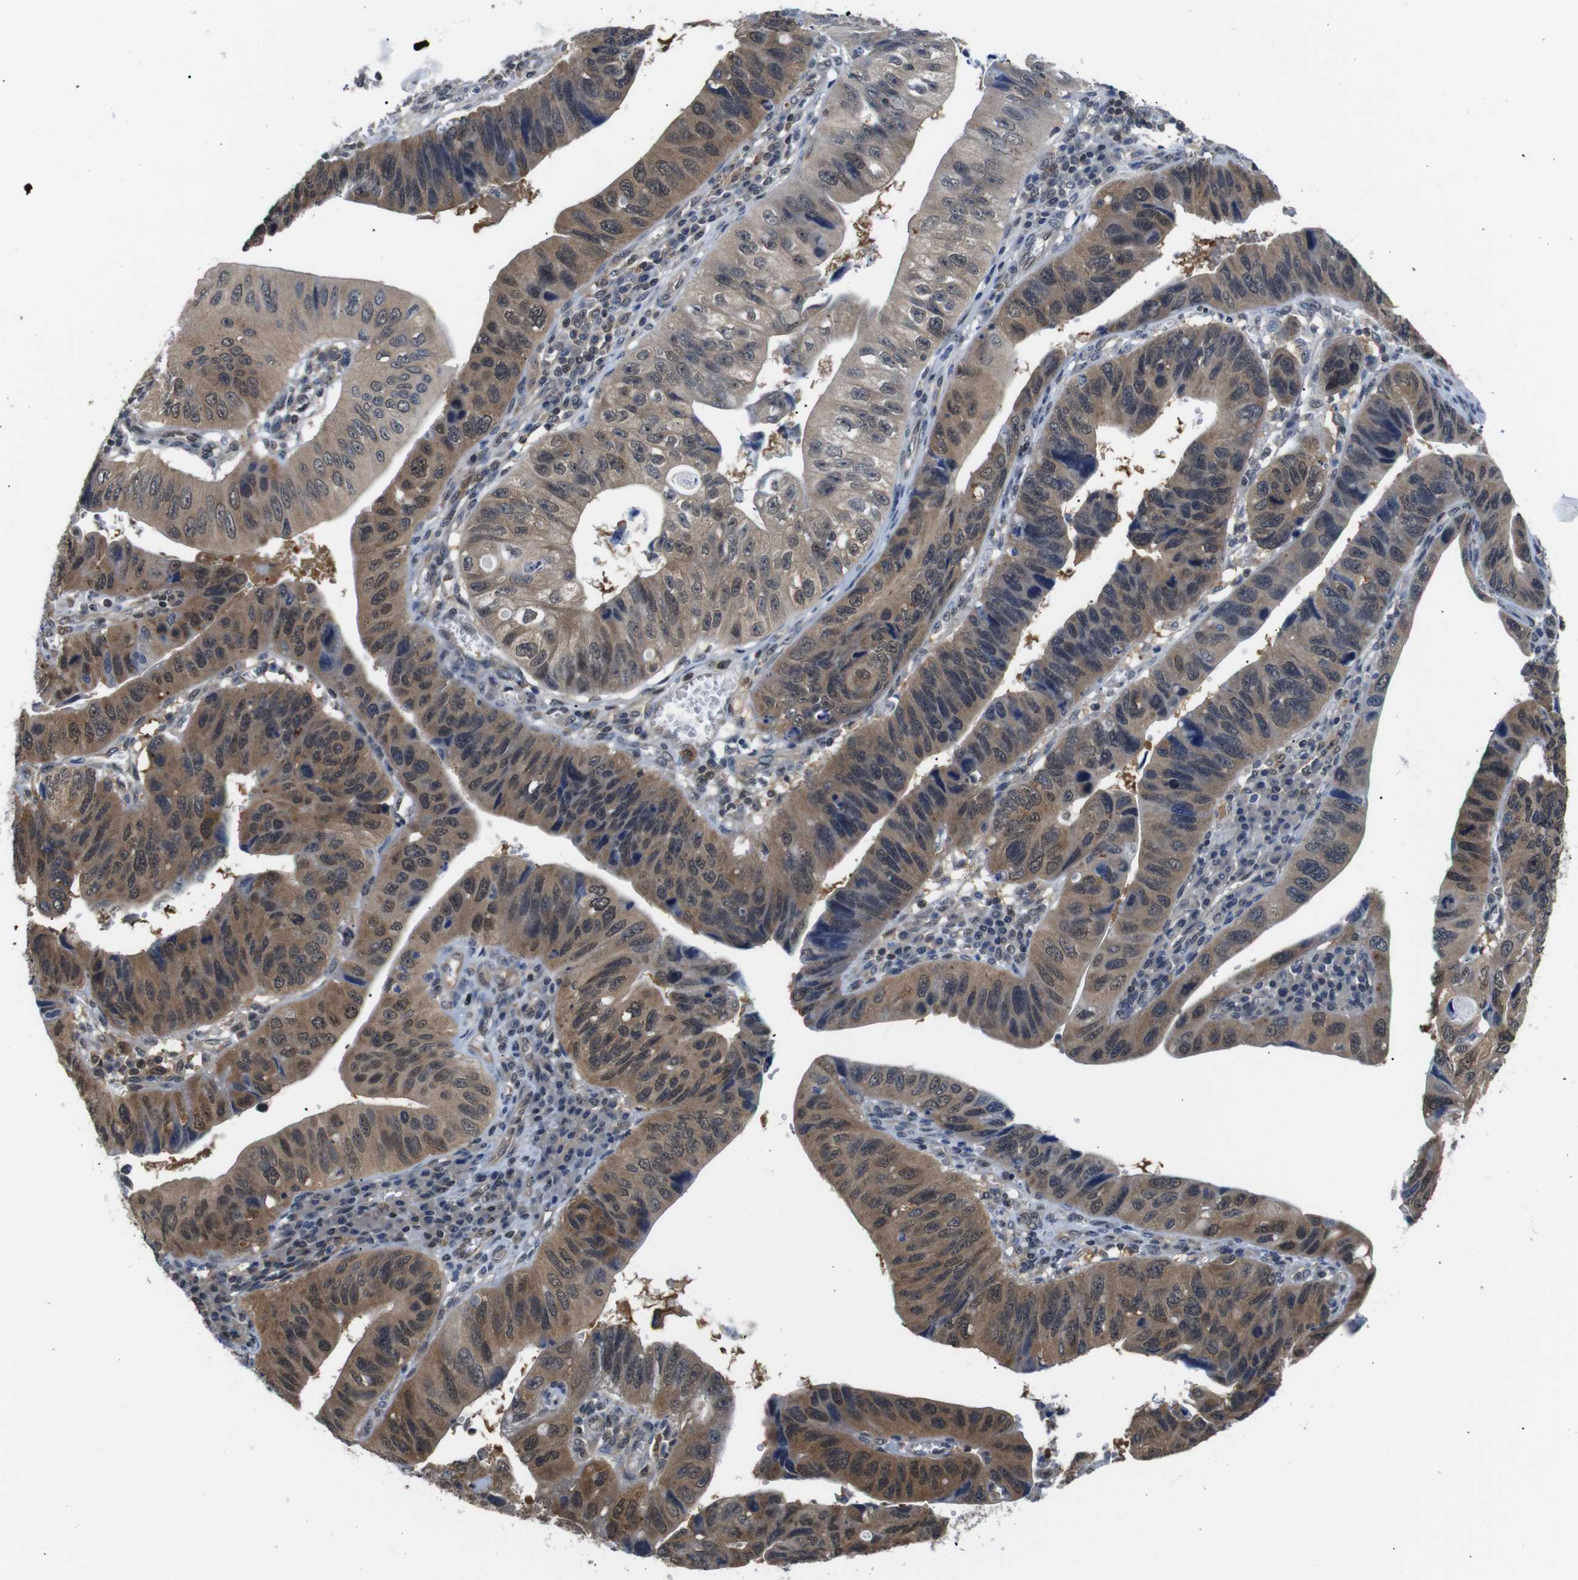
{"staining": {"intensity": "moderate", "quantity": ">75%", "location": "cytoplasmic/membranous,nuclear"}, "tissue": "stomach cancer", "cell_type": "Tumor cells", "image_type": "cancer", "snomed": [{"axis": "morphology", "description": "Adenocarcinoma, NOS"}, {"axis": "topography", "description": "Stomach"}], "caption": "Approximately >75% of tumor cells in stomach cancer (adenocarcinoma) show moderate cytoplasmic/membranous and nuclear protein expression as visualized by brown immunohistochemical staining.", "gene": "UBXN1", "patient": {"sex": "male", "age": 59}}